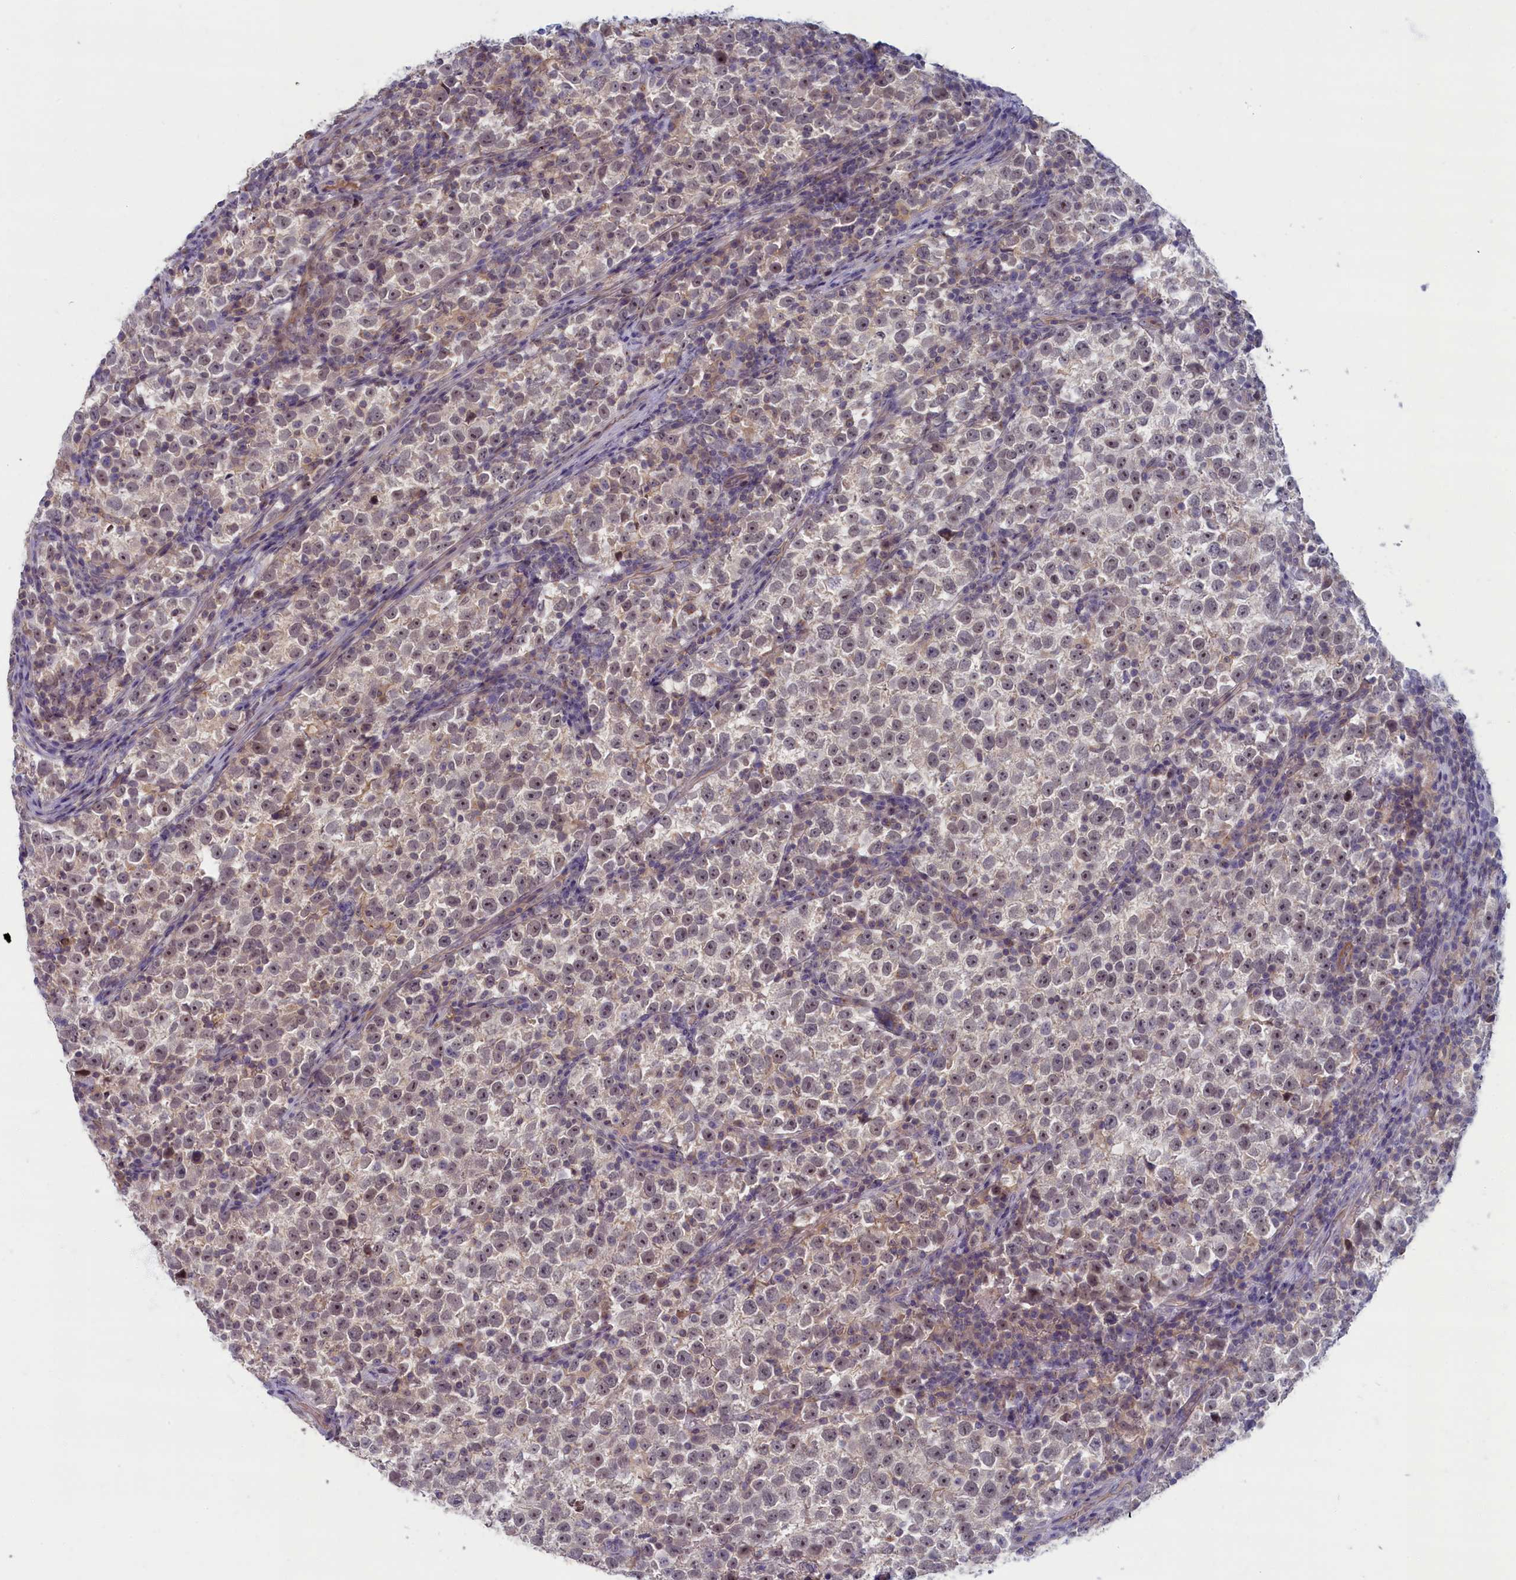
{"staining": {"intensity": "weak", "quantity": "<25%", "location": "nuclear"}, "tissue": "testis cancer", "cell_type": "Tumor cells", "image_type": "cancer", "snomed": [{"axis": "morphology", "description": "Normal tissue, NOS"}, {"axis": "morphology", "description": "Seminoma, NOS"}, {"axis": "topography", "description": "Testis"}], "caption": "This micrograph is of testis seminoma stained with IHC to label a protein in brown with the nuclei are counter-stained blue. There is no expression in tumor cells.", "gene": "TRPM4", "patient": {"sex": "male", "age": 43}}